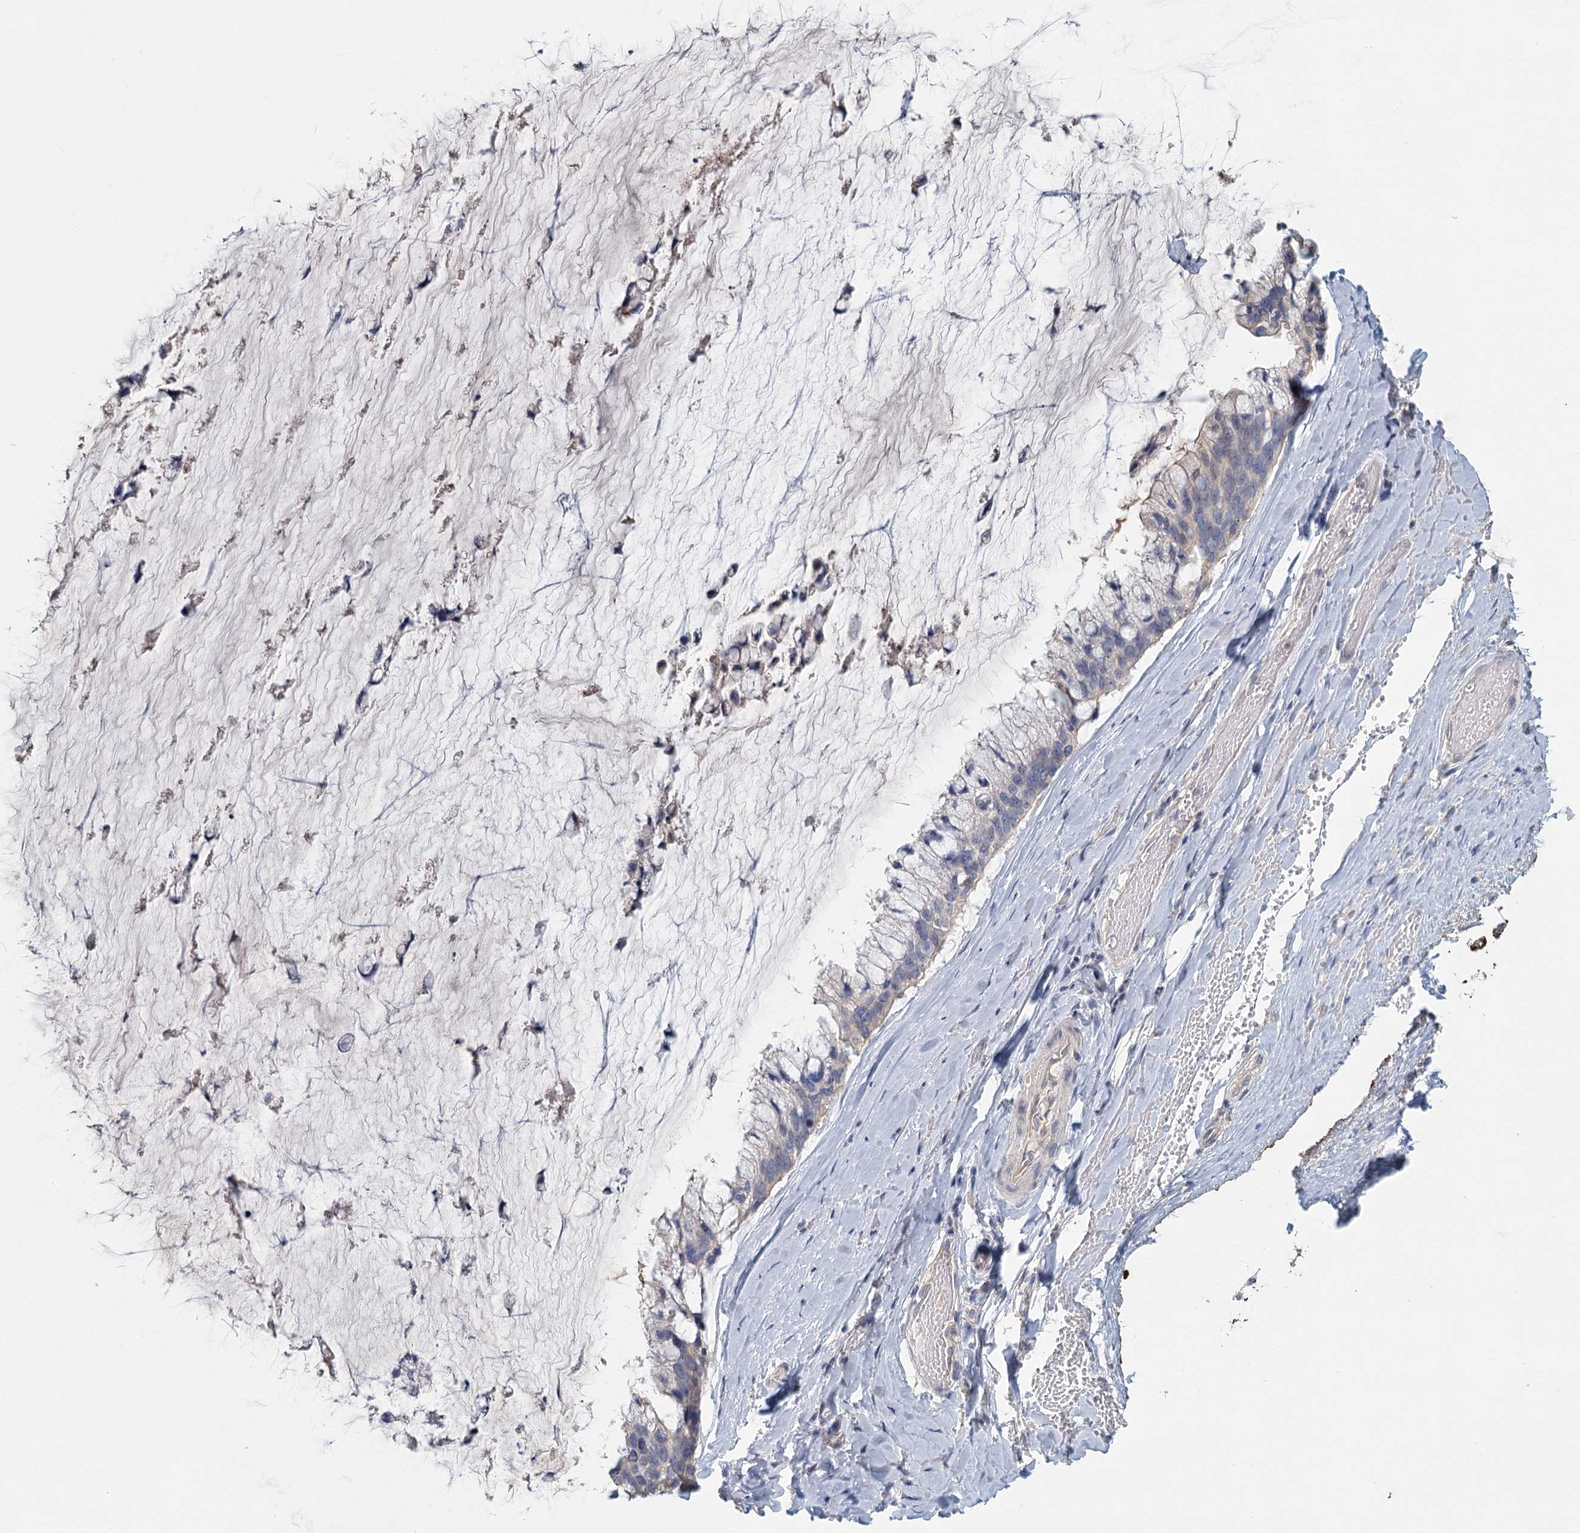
{"staining": {"intensity": "weak", "quantity": "<25%", "location": "cytoplasmic/membranous"}, "tissue": "ovarian cancer", "cell_type": "Tumor cells", "image_type": "cancer", "snomed": [{"axis": "morphology", "description": "Cystadenocarcinoma, mucinous, NOS"}, {"axis": "topography", "description": "Ovary"}], "caption": "The IHC micrograph has no significant expression in tumor cells of ovarian cancer (mucinous cystadenocarcinoma) tissue.", "gene": "HES2", "patient": {"sex": "female", "age": 39}}